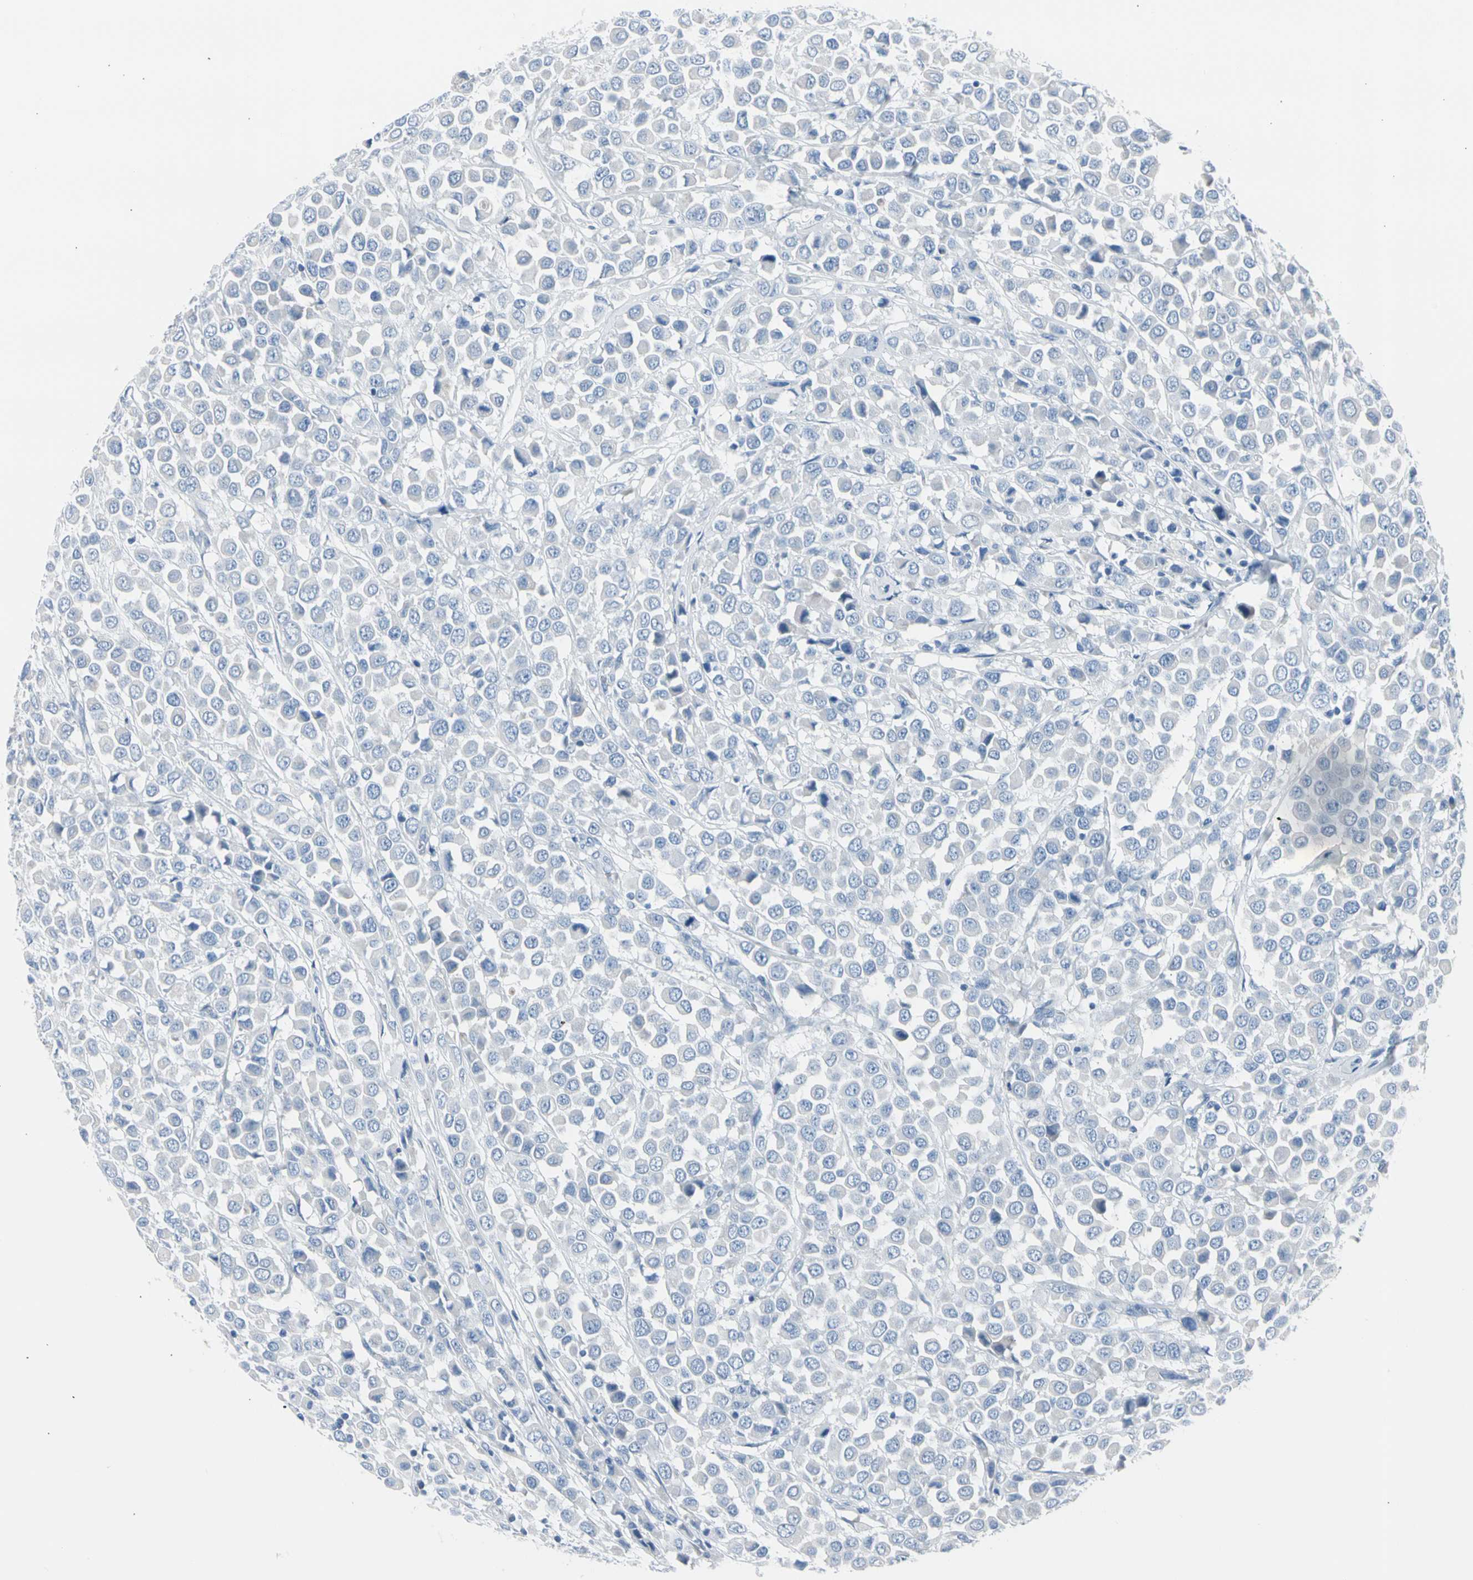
{"staining": {"intensity": "negative", "quantity": "none", "location": "none"}, "tissue": "breast cancer", "cell_type": "Tumor cells", "image_type": "cancer", "snomed": [{"axis": "morphology", "description": "Duct carcinoma"}, {"axis": "topography", "description": "Breast"}], "caption": "Tumor cells show no significant positivity in breast cancer (intraductal carcinoma).", "gene": "TPO", "patient": {"sex": "female", "age": 61}}